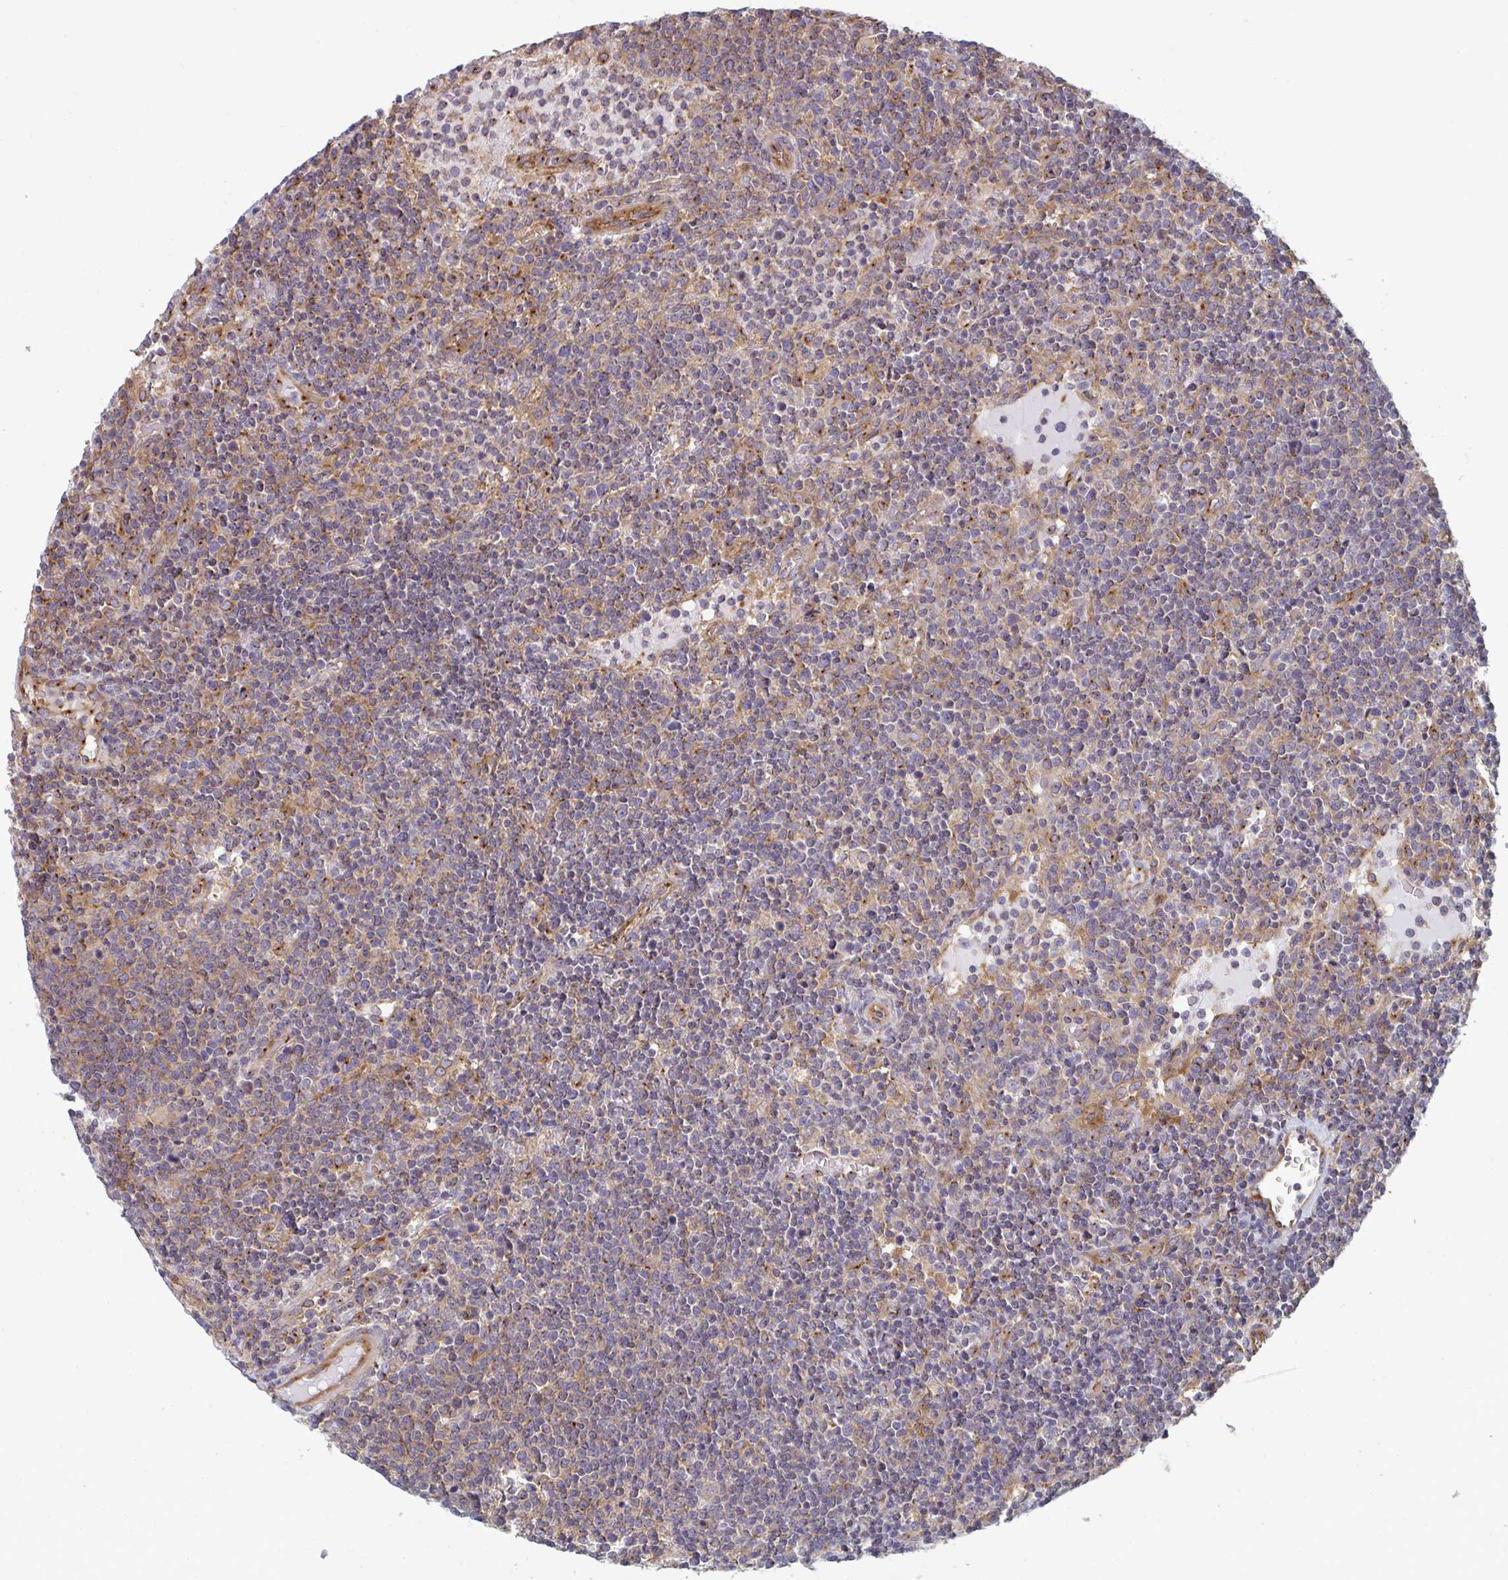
{"staining": {"intensity": "weak", "quantity": "<25%", "location": "cytoplasmic/membranous"}, "tissue": "lymphoma", "cell_type": "Tumor cells", "image_type": "cancer", "snomed": [{"axis": "morphology", "description": "Malignant lymphoma, non-Hodgkin's type, High grade"}, {"axis": "topography", "description": "Lymph node"}], "caption": "IHC micrograph of neoplastic tissue: human lymphoma stained with DAB (3,3'-diaminobenzidine) exhibits no significant protein positivity in tumor cells. (Brightfield microscopy of DAB (3,3'-diaminobenzidine) immunohistochemistry (IHC) at high magnification).", "gene": "DYNC1I2", "patient": {"sex": "male", "age": 61}}